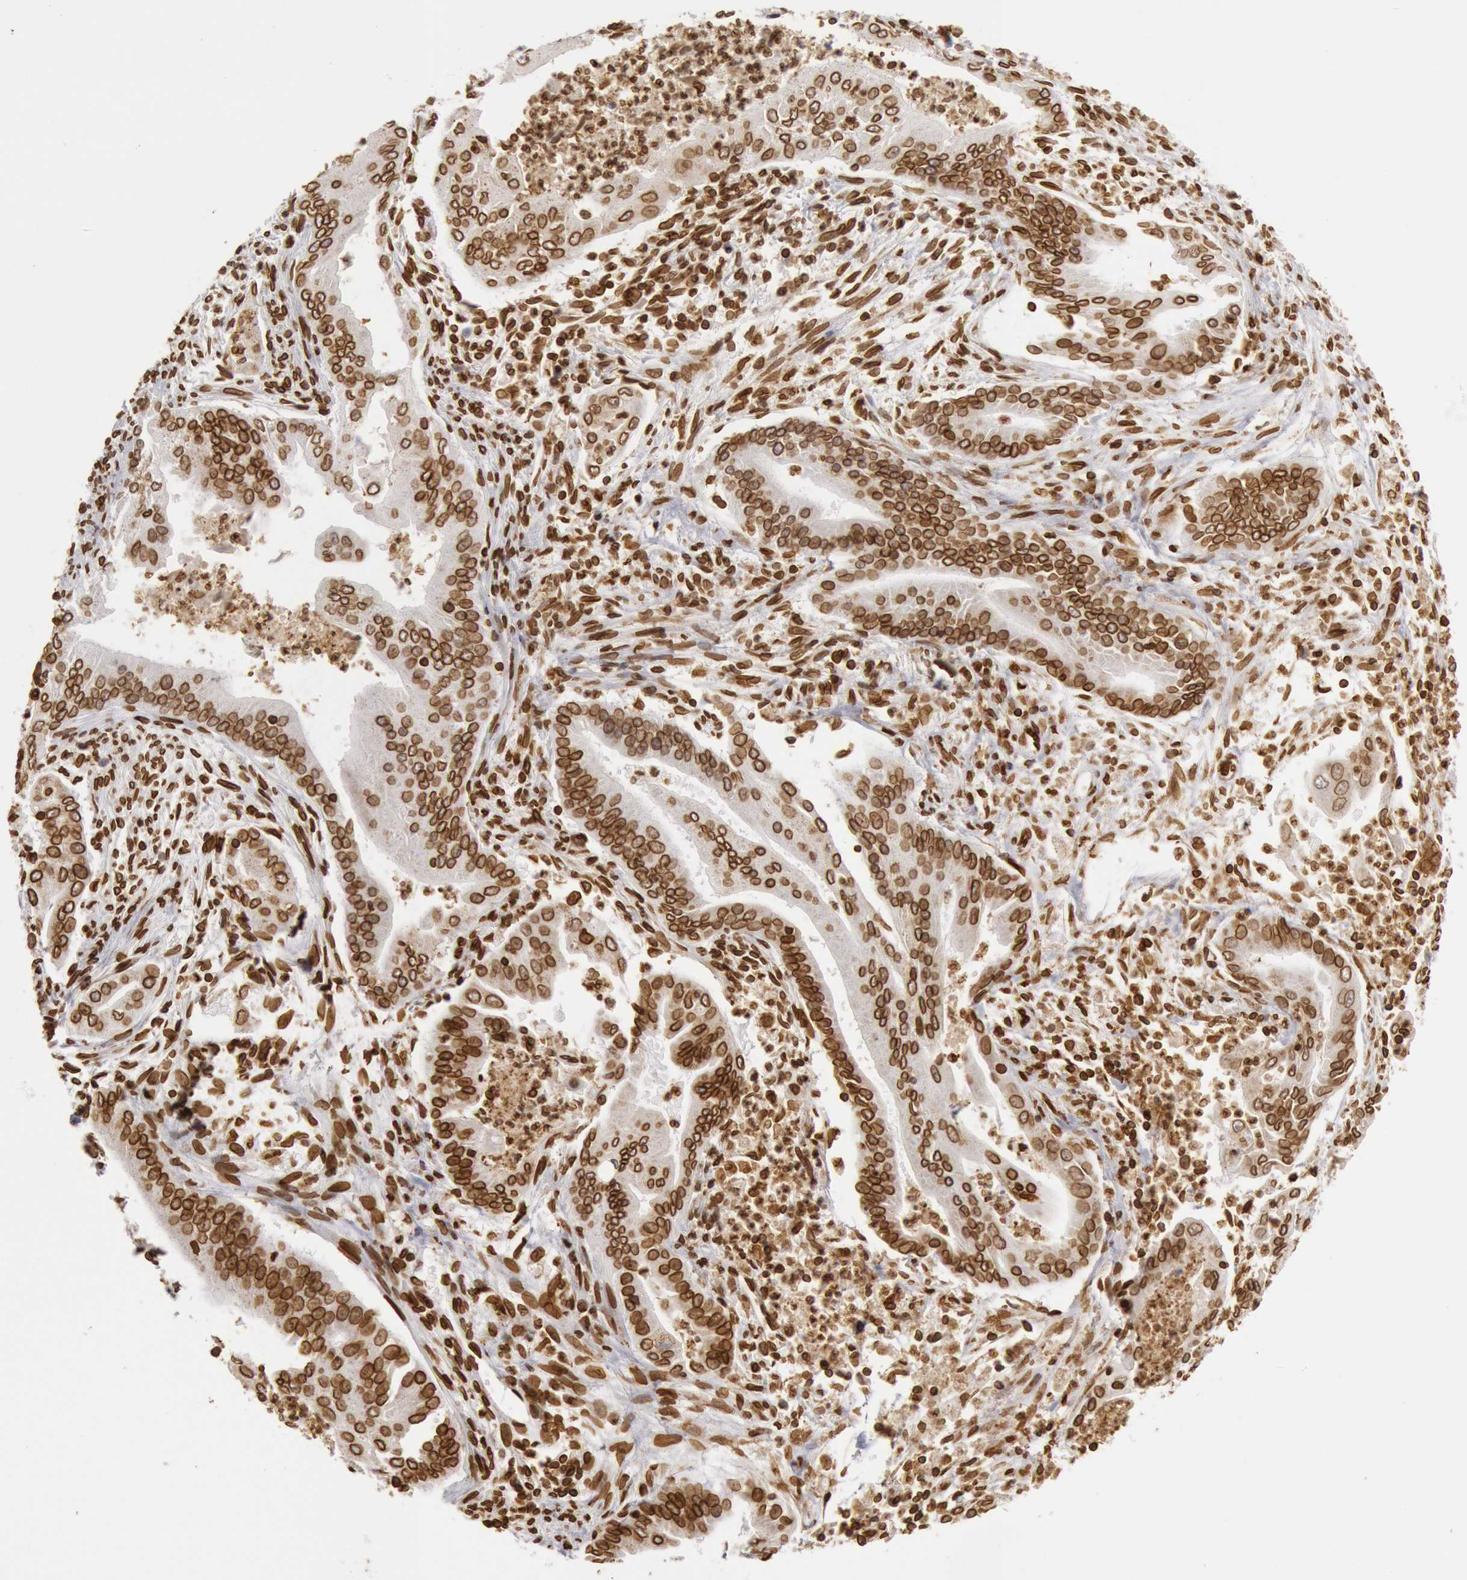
{"staining": {"intensity": "strong", "quantity": ">75%", "location": "cytoplasmic/membranous,nuclear"}, "tissue": "endometrial cancer", "cell_type": "Tumor cells", "image_type": "cancer", "snomed": [{"axis": "morphology", "description": "Adenocarcinoma, NOS"}, {"axis": "topography", "description": "Endometrium"}], "caption": "Endometrial cancer (adenocarcinoma) stained for a protein (brown) reveals strong cytoplasmic/membranous and nuclear positive positivity in about >75% of tumor cells.", "gene": "SUN2", "patient": {"sex": "female", "age": 63}}